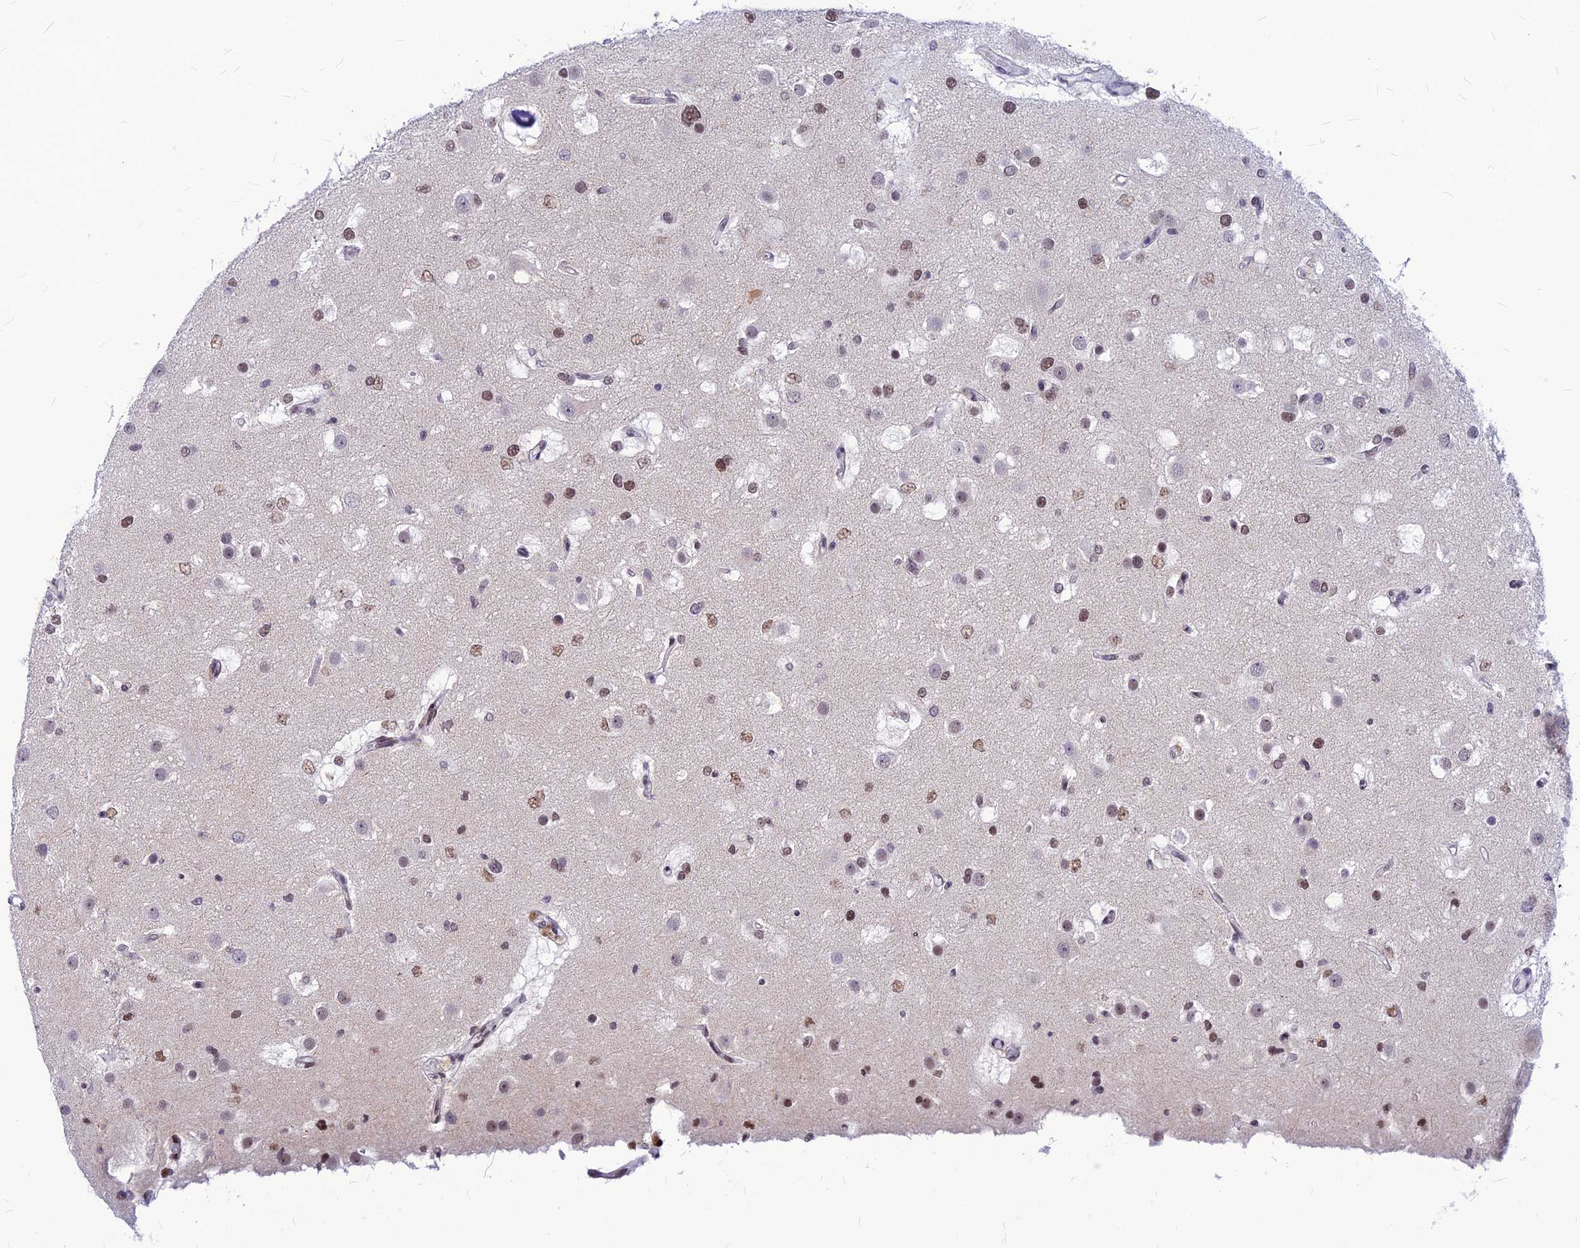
{"staining": {"intensity": "moderate", "quantity": "25%-75%", "location": "nuclear"}, "tissue": "glioma", "cell_type": "Tumor cells", "image_type": "cancer", "snomed": [{"axis": "morphology", "description": "Glioma, malignant, High grade"}, {"axis": "topography", "description": "Brain"}], "caption": "This photomicrograph reveals immunohistochemistry (IHC) staining of malignant high-grade glioma, with medium moderate nuclear staining in approximately 25%-75% of tumor cells.", "gene": "KCTD13", "patient": {"sex": "male", "age": 53}}